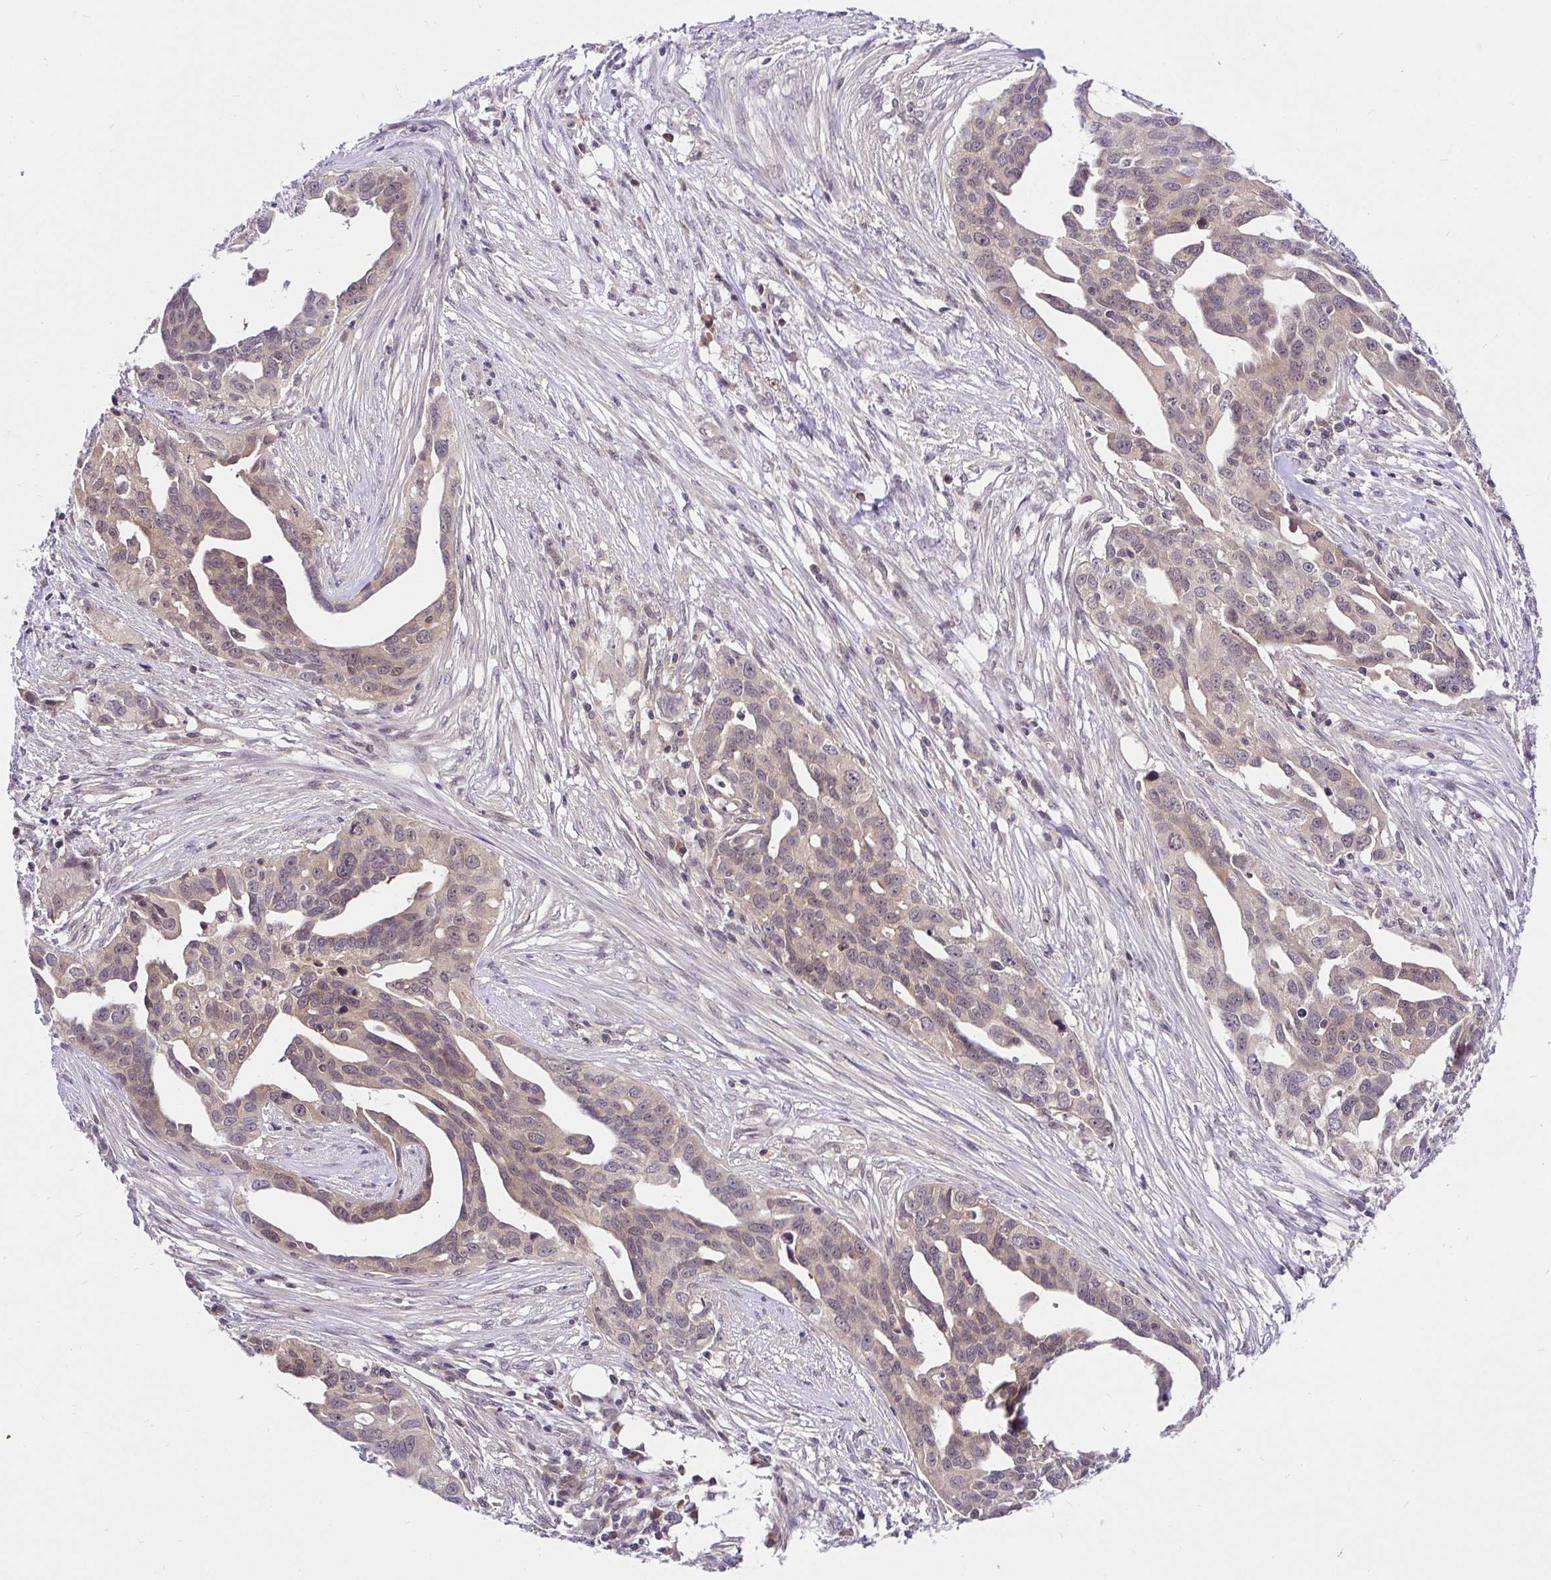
{"staining": {"intensity": "weak", "quantity": "25%-75%", "location": "cytoplasmic/membranous,nuclear"}, "tissue": "ovarian cancer", "cell_type": "Tumor cells", "image_type": "cancer", "snomed": [{"axis": "morphology", "description": "Carcinoma, endometroid"}, {"axis": "morphology", "description": "Cystadenocarcinoma, serous, NOS"}, {"axis": "topography", "description": "Ovary"}], "caption": "This is an image of immunohistochemistry staining of ovarian serous cystadenocarcinoma, which shows weak expression in the cytoplasmic/membranous and nuclear of tumor cells.", "gene": "UBE2M", "patient": {"sex": "female", "age": 45}}